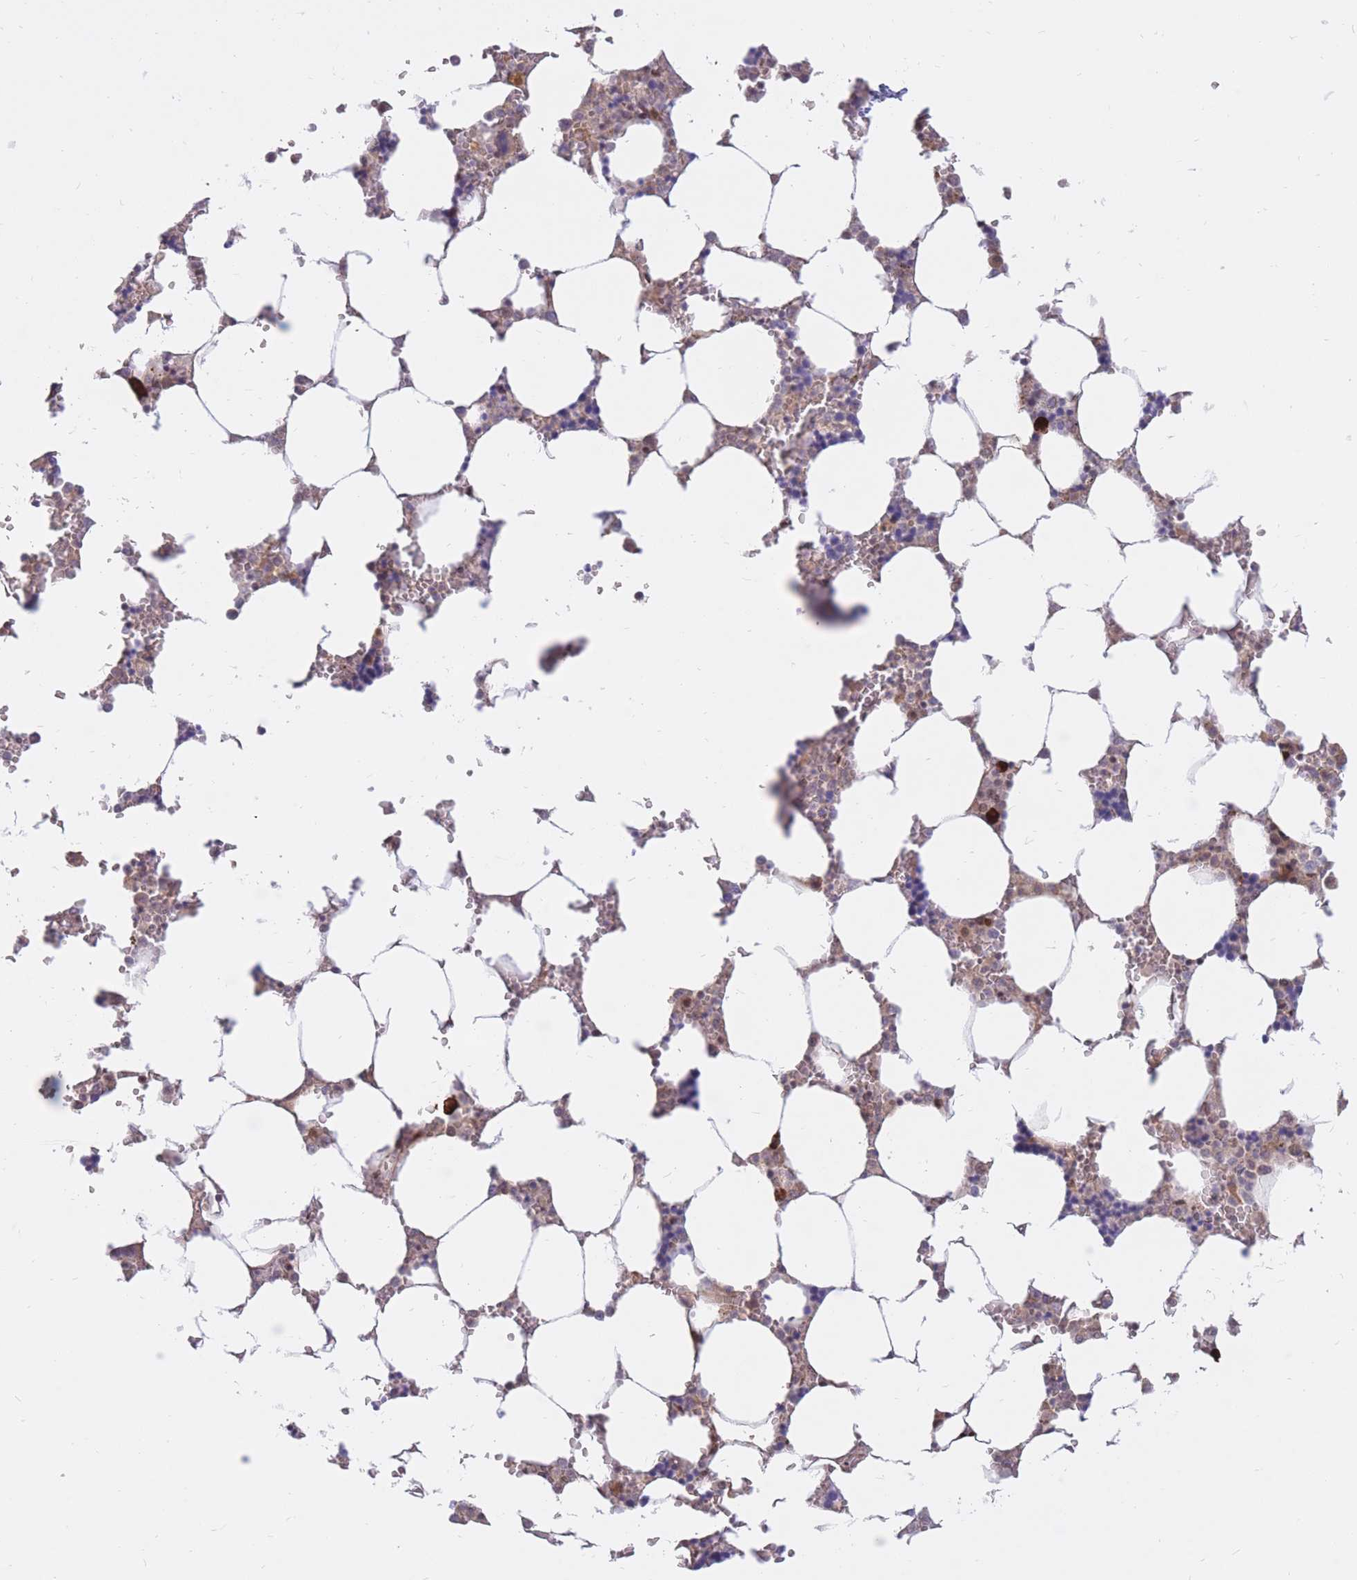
{"staining": {"intensity": "strong", "quantity": "<25%", "location": "cytoplasmic/membranous"}, "tissue": "bone marrow", "cell_type": "Hematopoietic cells", "image_type": "normal", "snomed": [{"axis": "morphology", "description": "Normal tissue, NOS"}, {"axis": "topography", "description": "Bone marrow"}], "caption": "An immunohistochemistry image of normal tissue is shown. Protein staining in brown shows strong cytoplasmic/membranous positivity in bone marrow within hematopoietic cells.", "gene": "ERICH6B", "patient": {"sex": "male", "age": 64}}